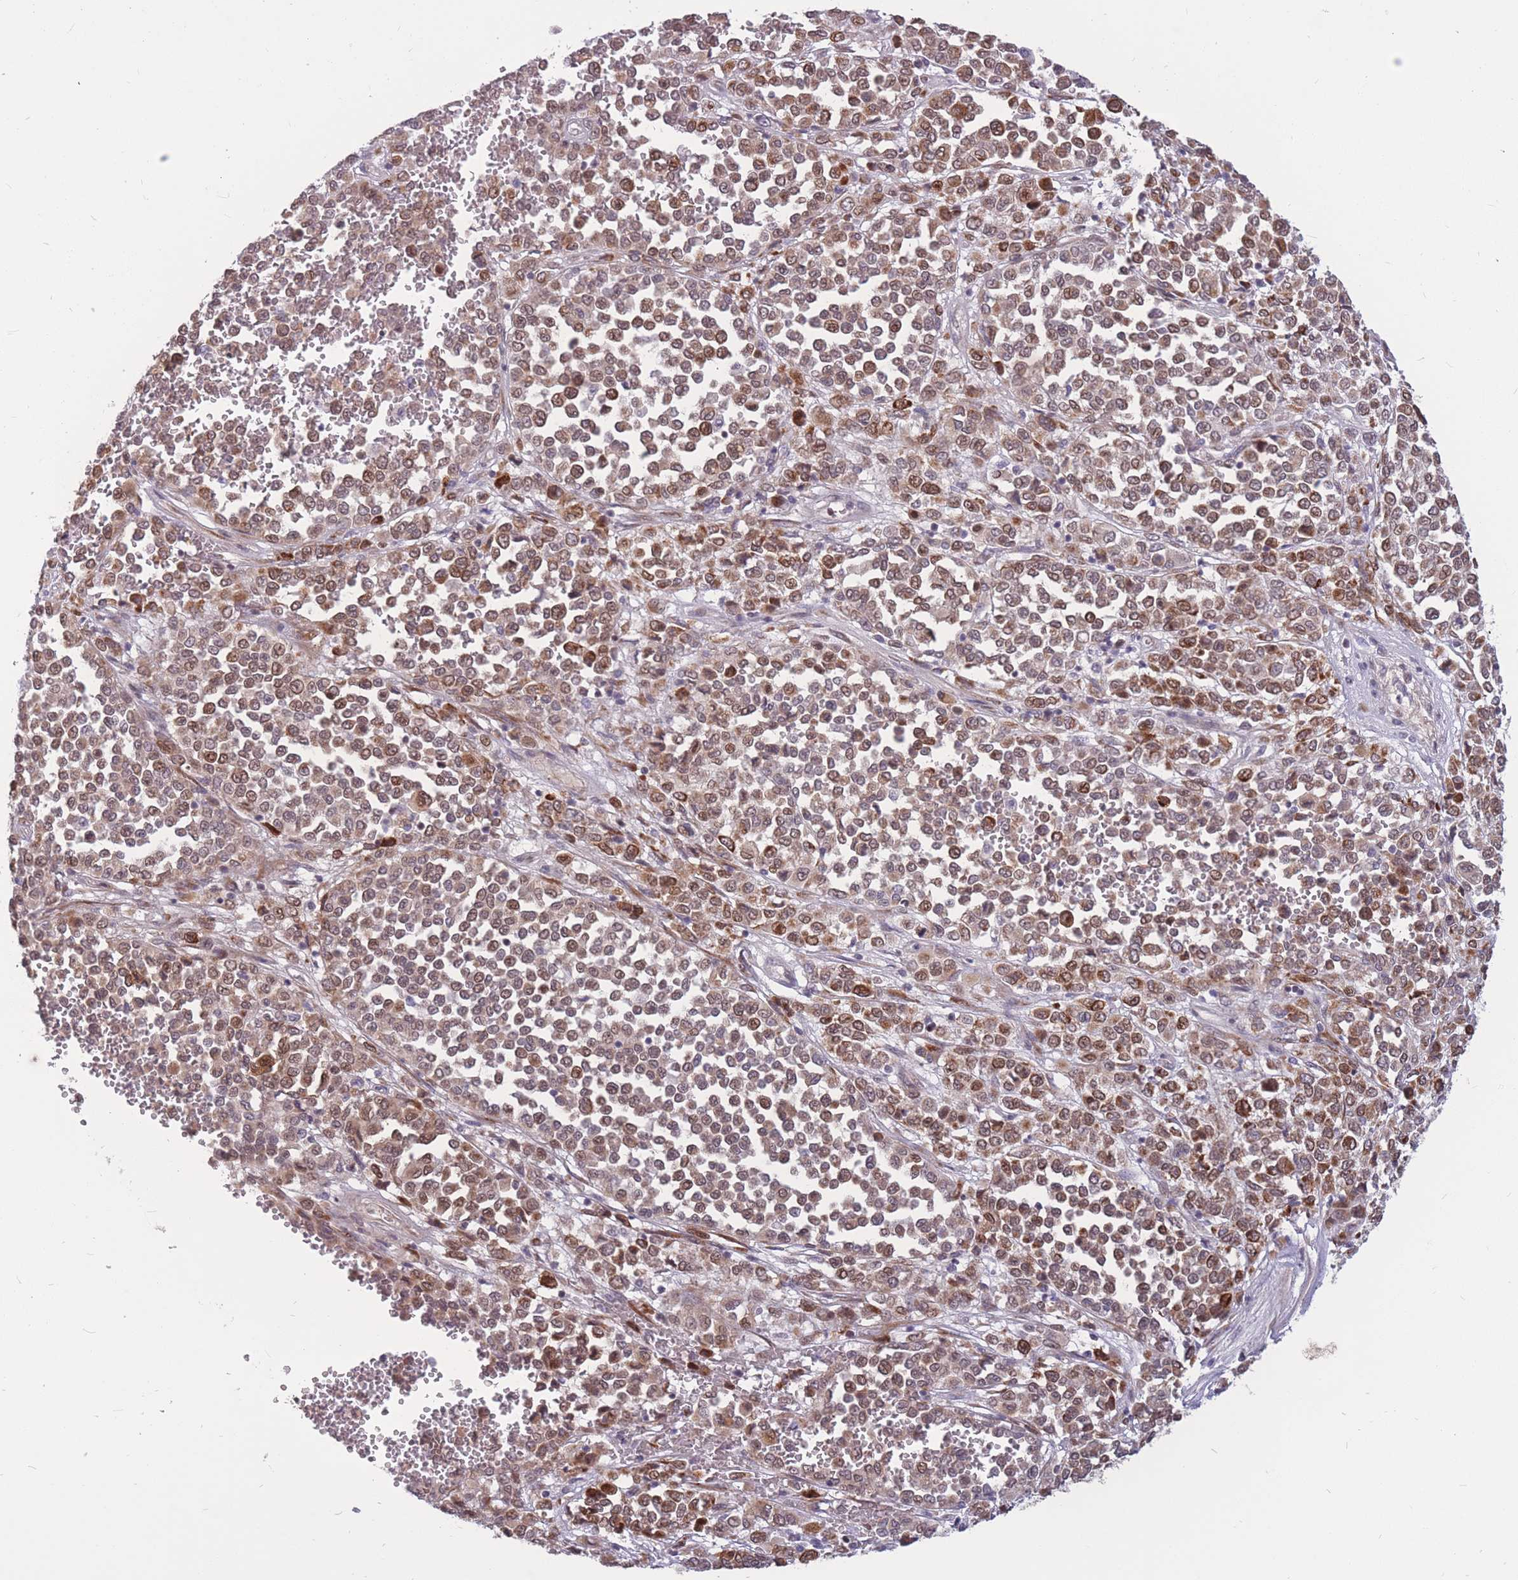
{"staining": {"intensity": "moderate", "quantity": ">75%", "location": "nuclear"}, "tissue": "melanoma", "cell_type": "Tumor cells", "image_type": "cancer", "snomed": [{"axis": "morphology", "description": "Malignant melanoma, Metastatic site"}, {"axis": "topography", "description": "Pancreas"}], "caption": "This photomicrograph exhibits IHC staining of melanoma, with medium moderate nuclear expression in about >75% of tumor cells.", "gene": "ADD2", "patient": {"sex": "female", "age": 30}}